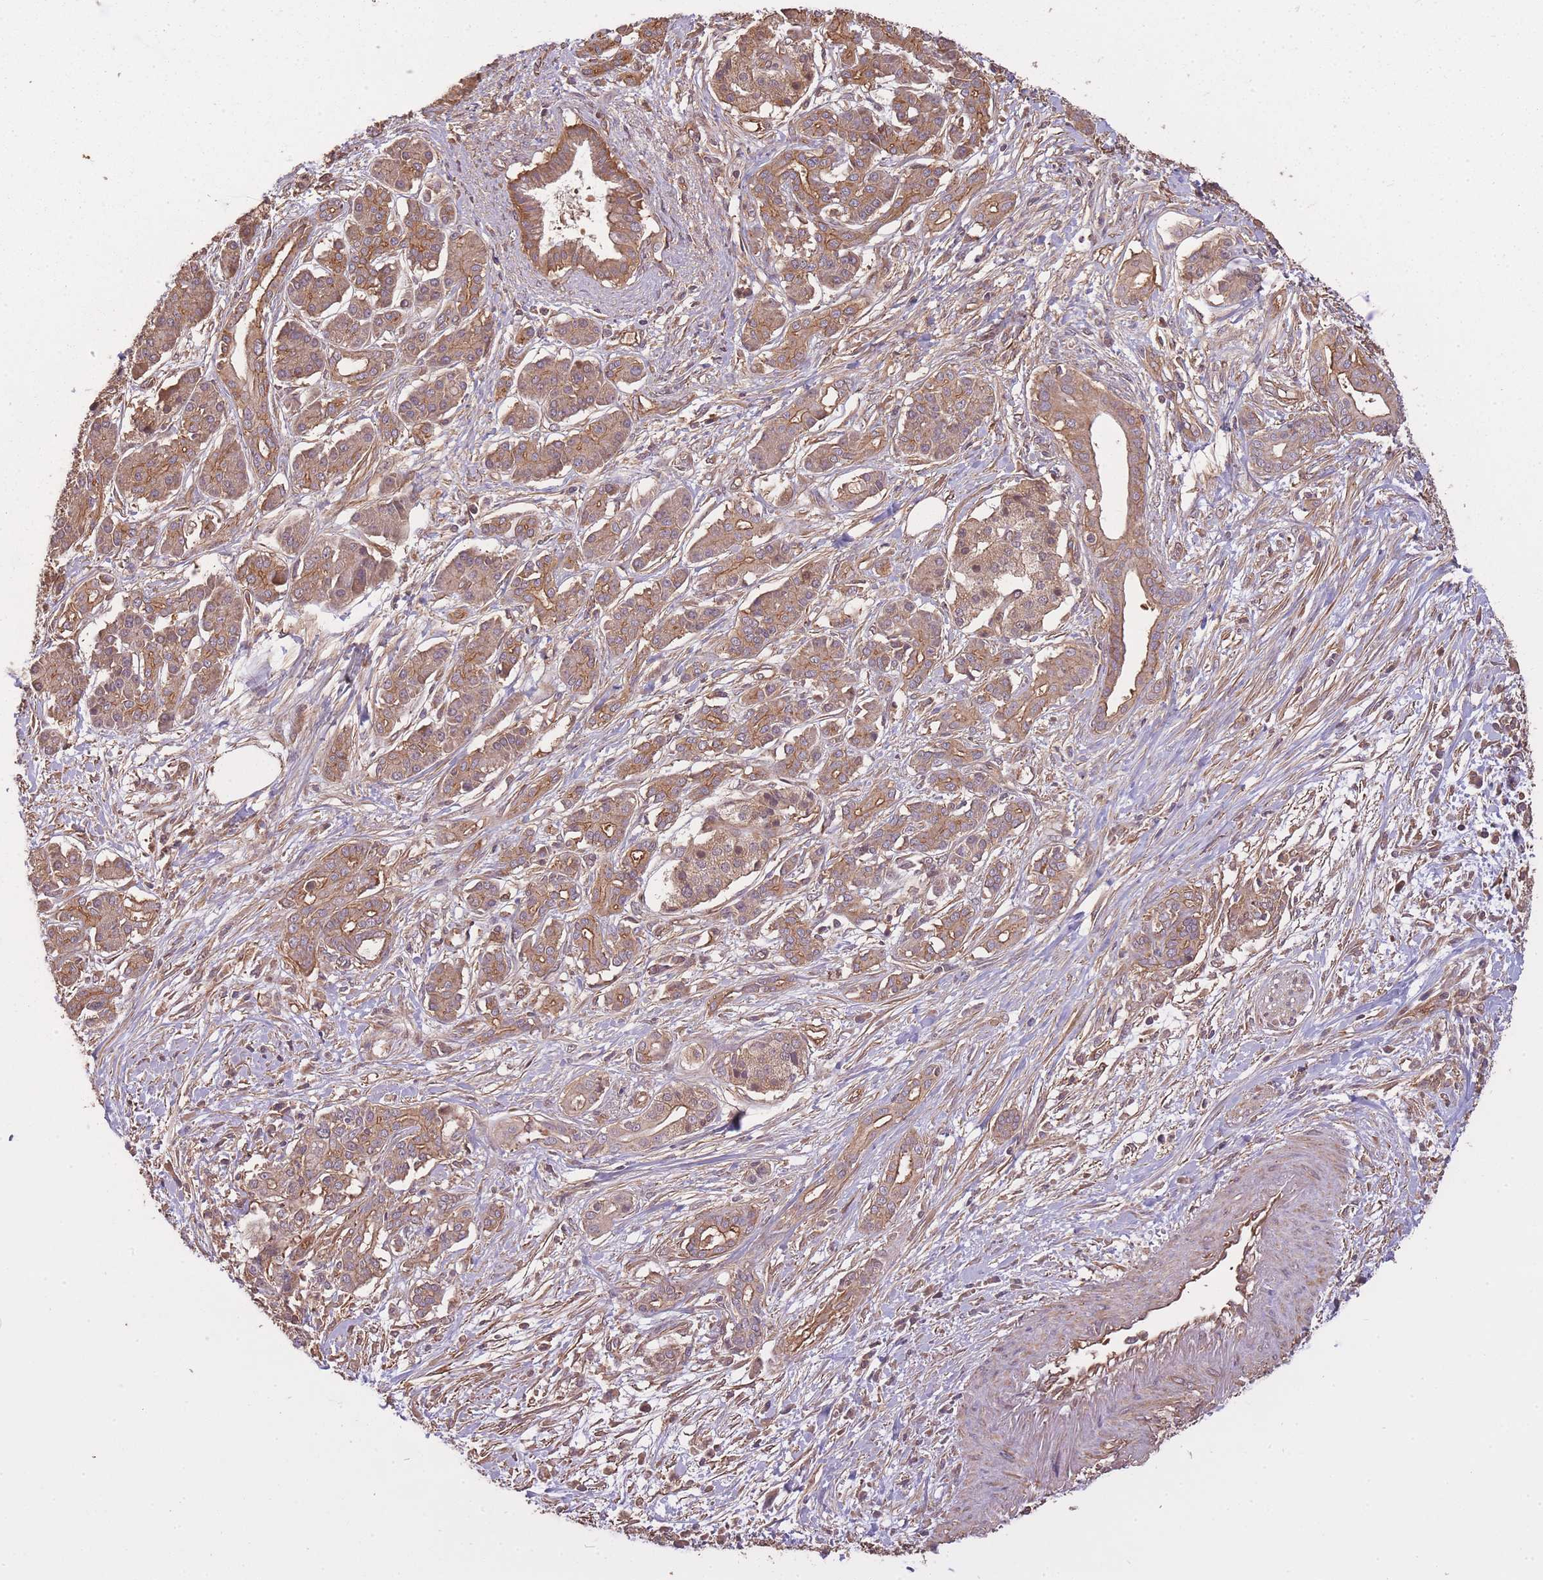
{"staining": {"intensity": "moderate", "quantity": "25%-75%", "location": "cytoplasmic/membranous"}, "tissue": "pancreatic cancer", "cell_type": "Tumor cells", "image_type": "cancer", "snomed": [{"axis": "morphology", "description": "Adenocarcinoma, NOS"}, {"axis": "topography", "description": "Pancreas"}], "caption": "About 25%-75% of tumor cells in pancreatic adenocarcinoma reveal moderate cytoplasmic/membranous protein positivity as visualized by brown immunohistochemical staining.", "gene": "ARMH3", "patient": {"sex": "male", "age": 69}}